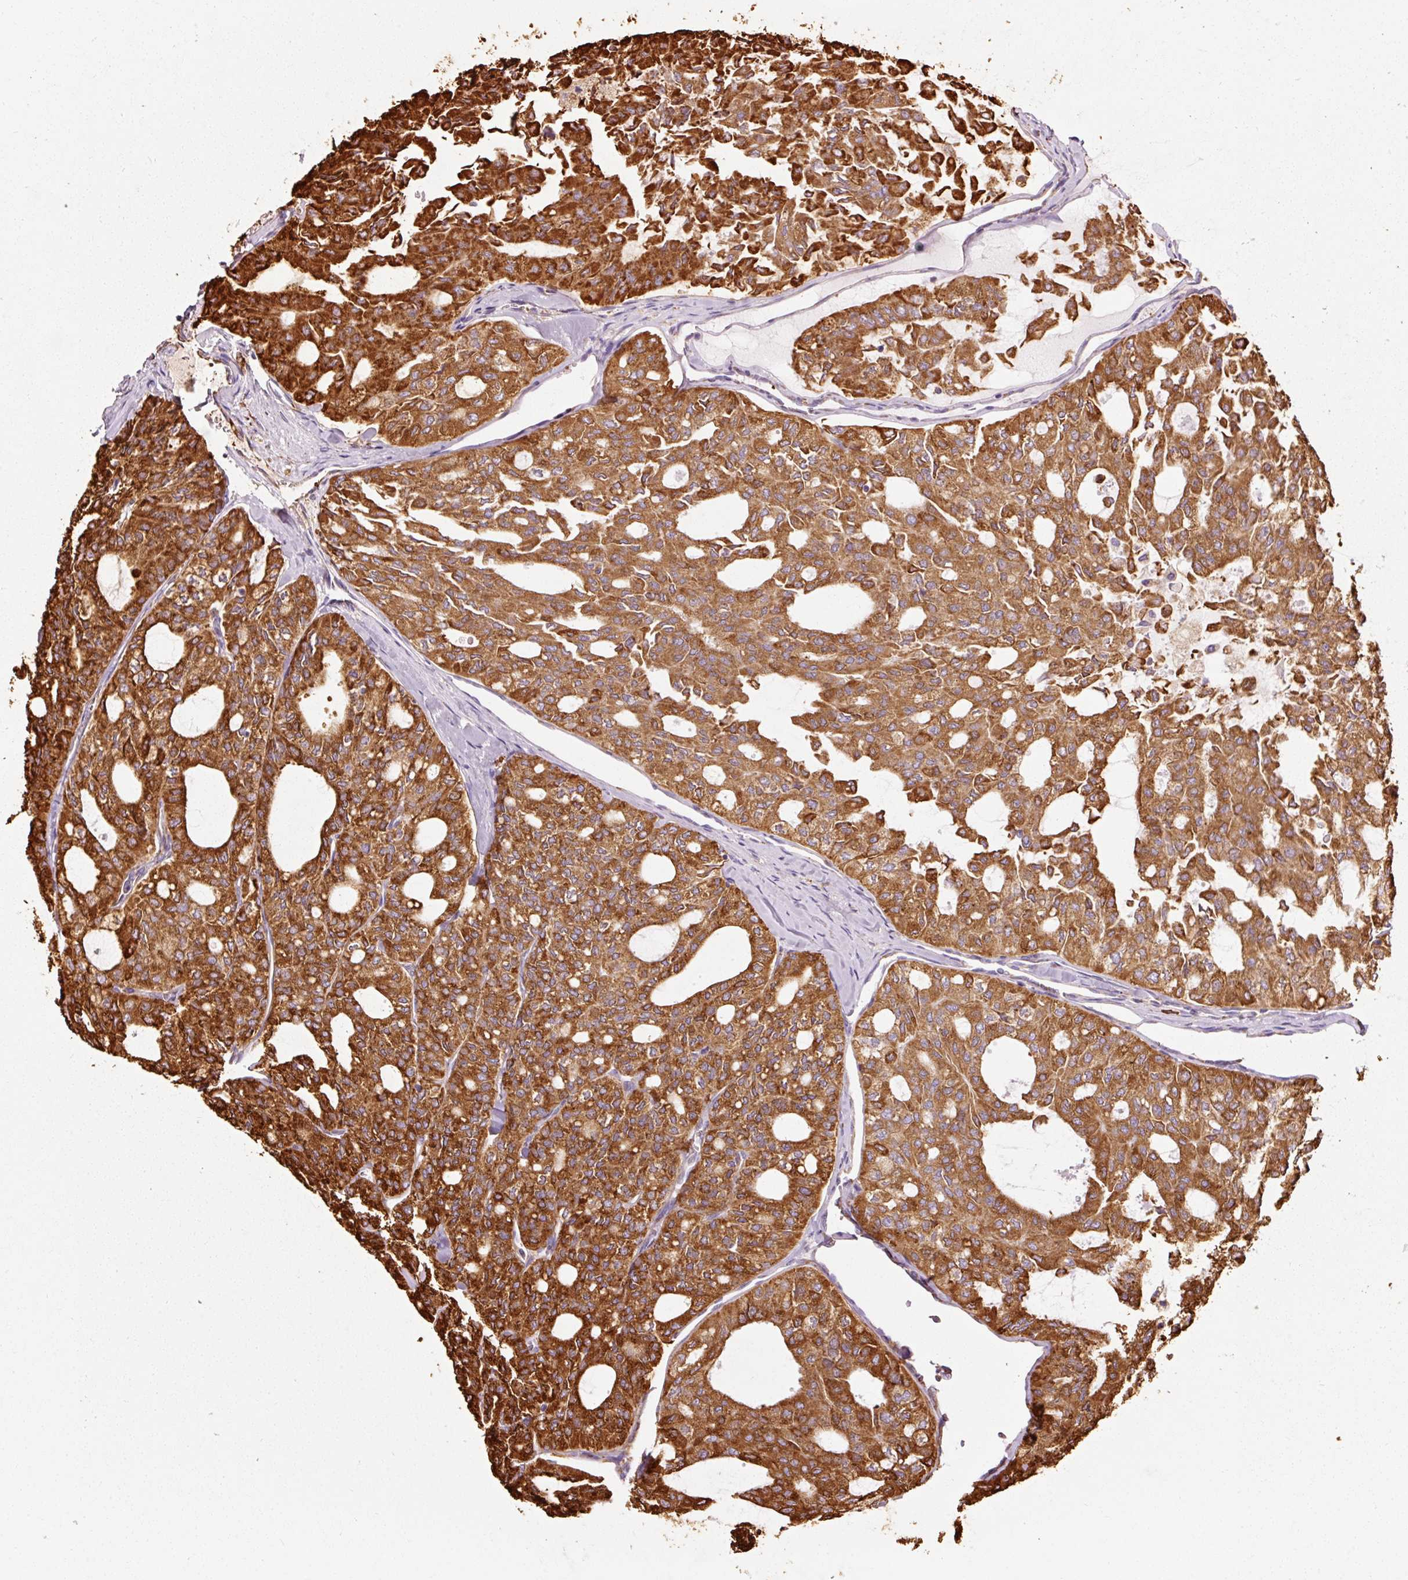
{"staining": {"intensity": "strong", "quantity": ">75%", "location": "cytoplasmic/membranous"}, "tissue": "thyroid cancer", "cell_type": "Tumor cells", "image_type": "cancer", "snomed": [{"axis": "morphology", "description": "Follicular adenoma carcinoma, NOS"}, {"axis": "topography", "description": "Thyroid gland"}], "caption": "Immunohistochemical staining of human follicular adenoma carcinoma (thyroid) demonstrates strong cytoplasmic/membranous protein positivity in about >75% of tumor cells. (brown staining indicates protein expression, while blue staining denotes nuclei).", "gene": "KLC1", "patient": {"sex": "male", "age": 75}}